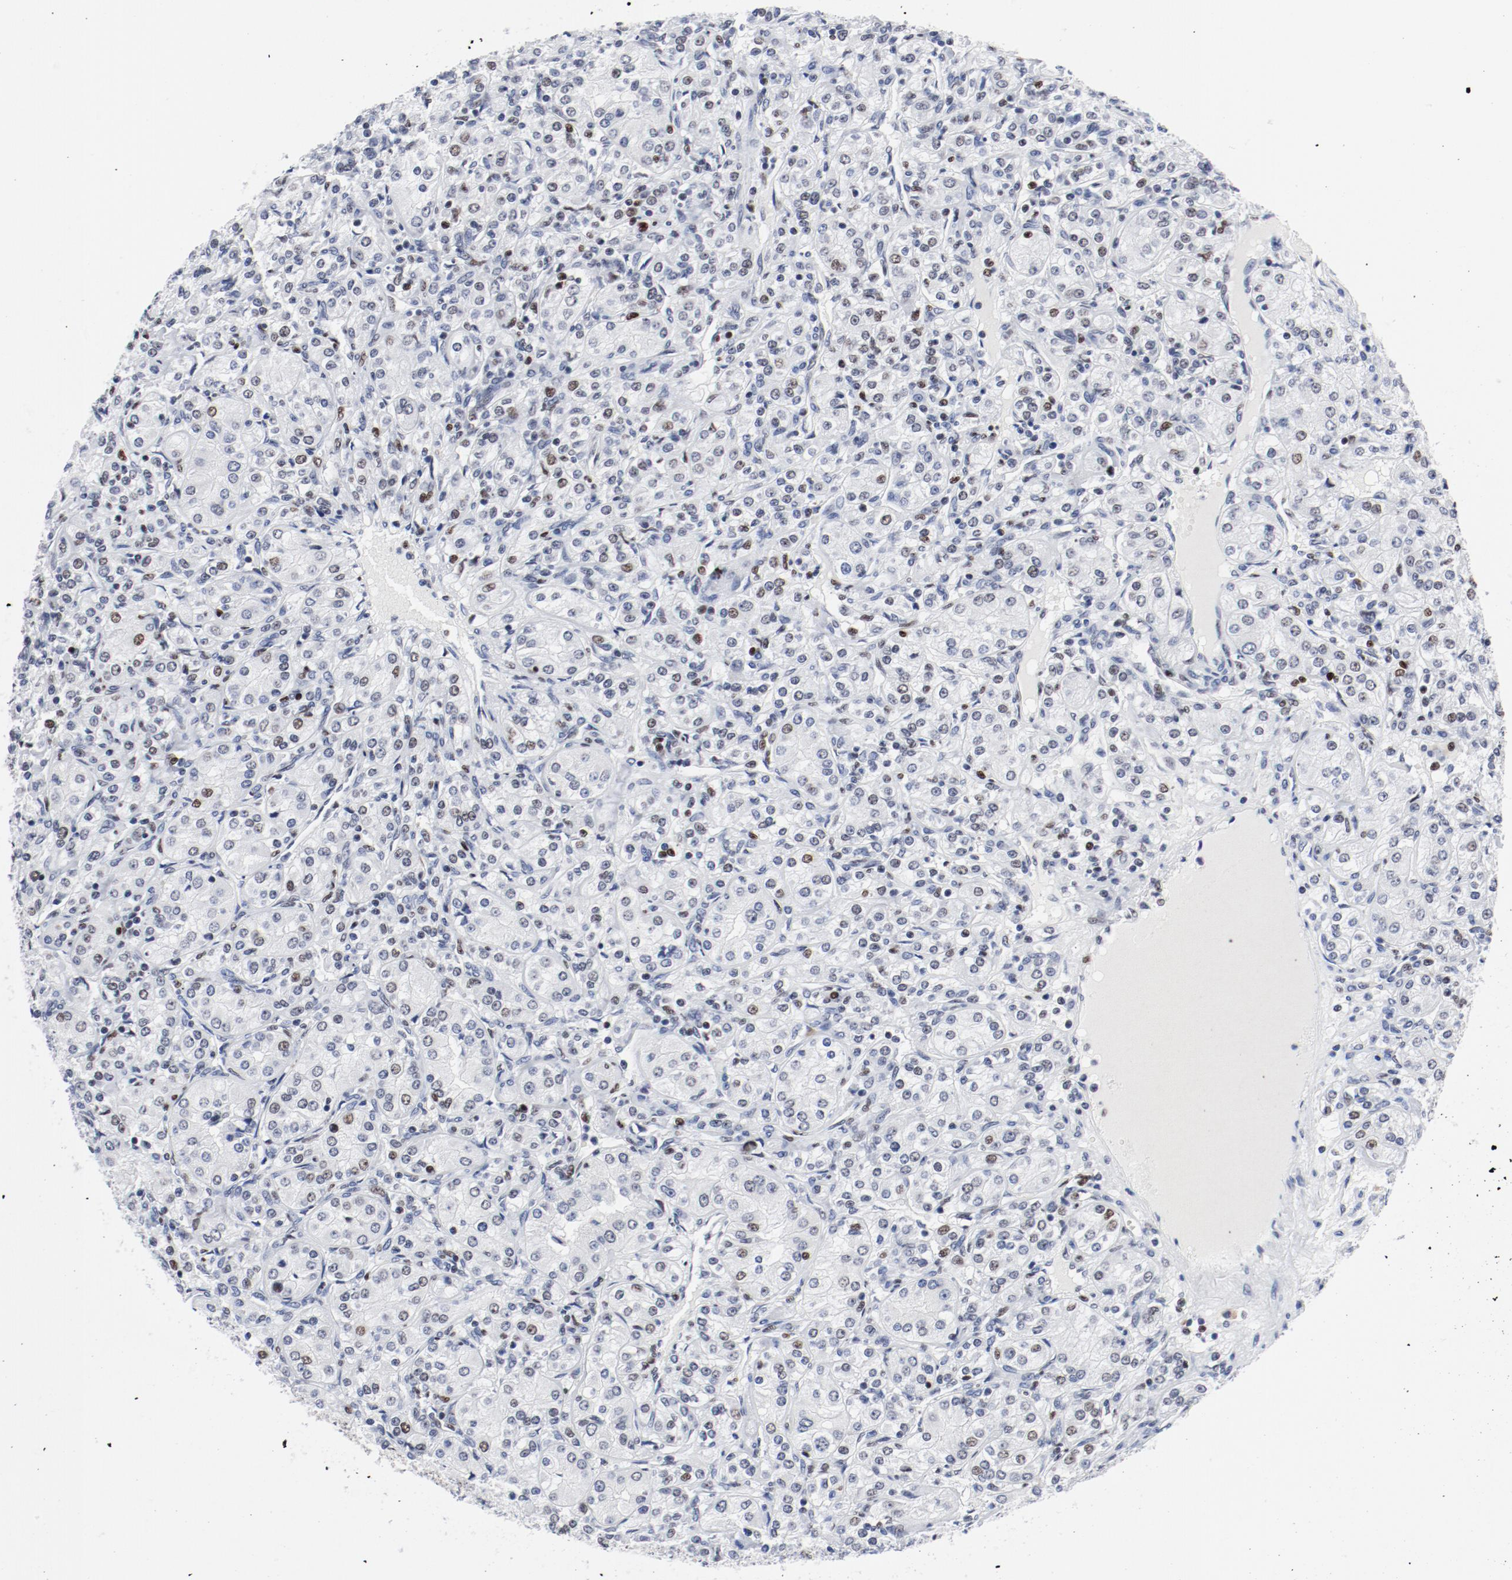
{"staining": {"intensity": "moderate", "quantity": "<25%", "location": "nuclear"}, "tissue": "renal cancer", "cell_type": "Tumor cells", "image_type": "cancer", "snomed": [{"axis": "morphology", "description": "Adenocarcinoma, NOS"}, {"axis": "topography", "description": "Kidney"}], "caption": "Immunohistochemistry micrograph of human adenocarcinoma (renal) stained for a protein (brown), which demonstrates low levels of moderate nuclear expression in approximately <25% of tumor cells.", "gene": "POLD1", "patient": {"sex": "male", "age": 77}}